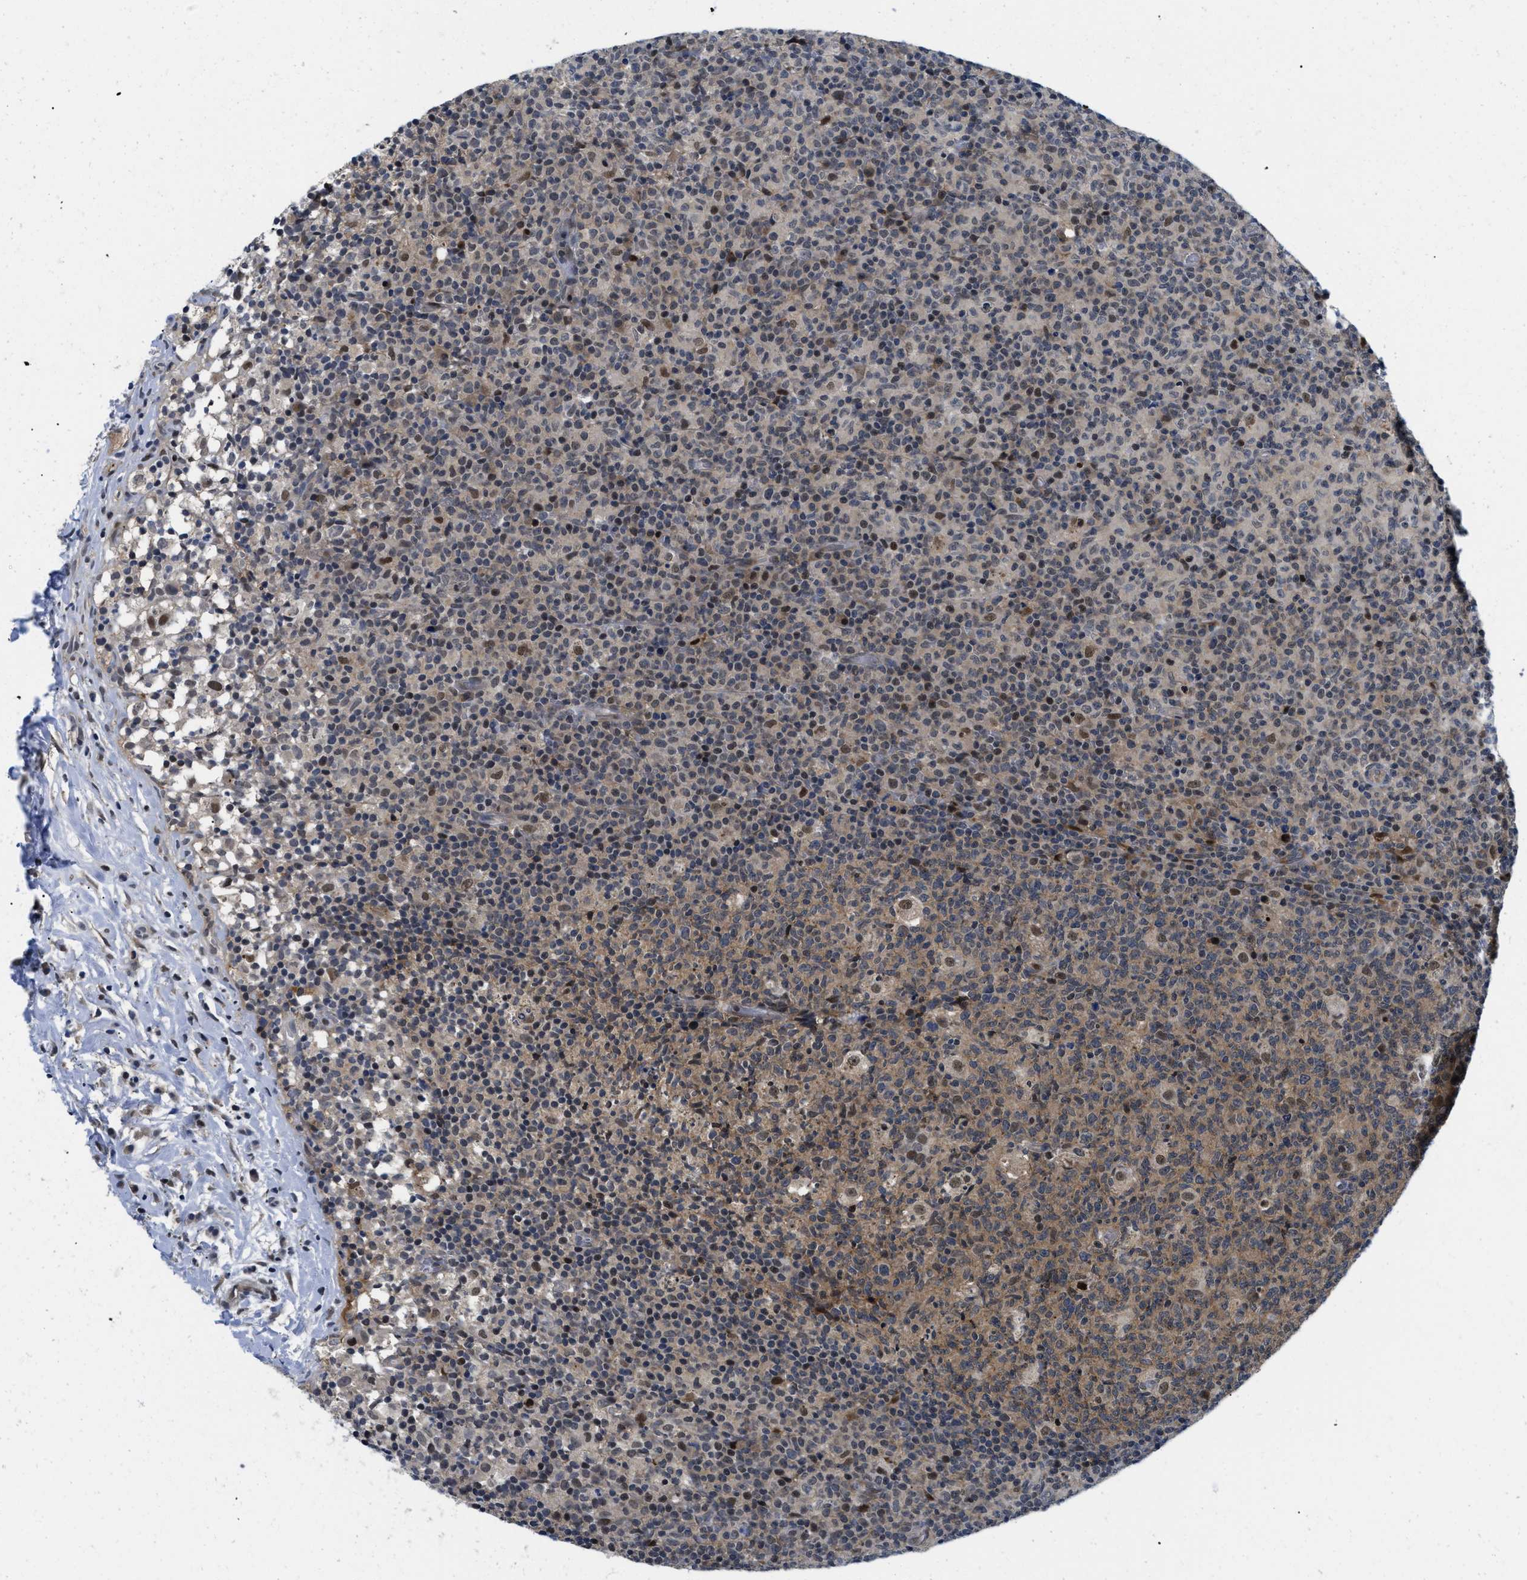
{"staining": {"intensity": "moderate", "quantity": "<25%", "location": "cytoplasmic/membranous,nuclear"}, "tissue": "lymph node", "cell_type": "Germinal center cells", "image_type": "normal", "snomed": [{"axis": "morphology", "description": "Normal tissue, NOS"}, {"axis": "morphology", "description": "Inflammation, NOS"}, {"axis": "topography", "description": "Lymph node"}], "caption": "Brown immunohistochemical staining in unremarkable lymph node demonstrates moderate cytoplasmic/membranous,nuclear positivity in approximately <25% of germinal center cells. The protein of interest is shown in brown color, while the nuclei are stained blue.", "gene": "SLC29A2", "patient": {"sex": "male", "age": 55}}